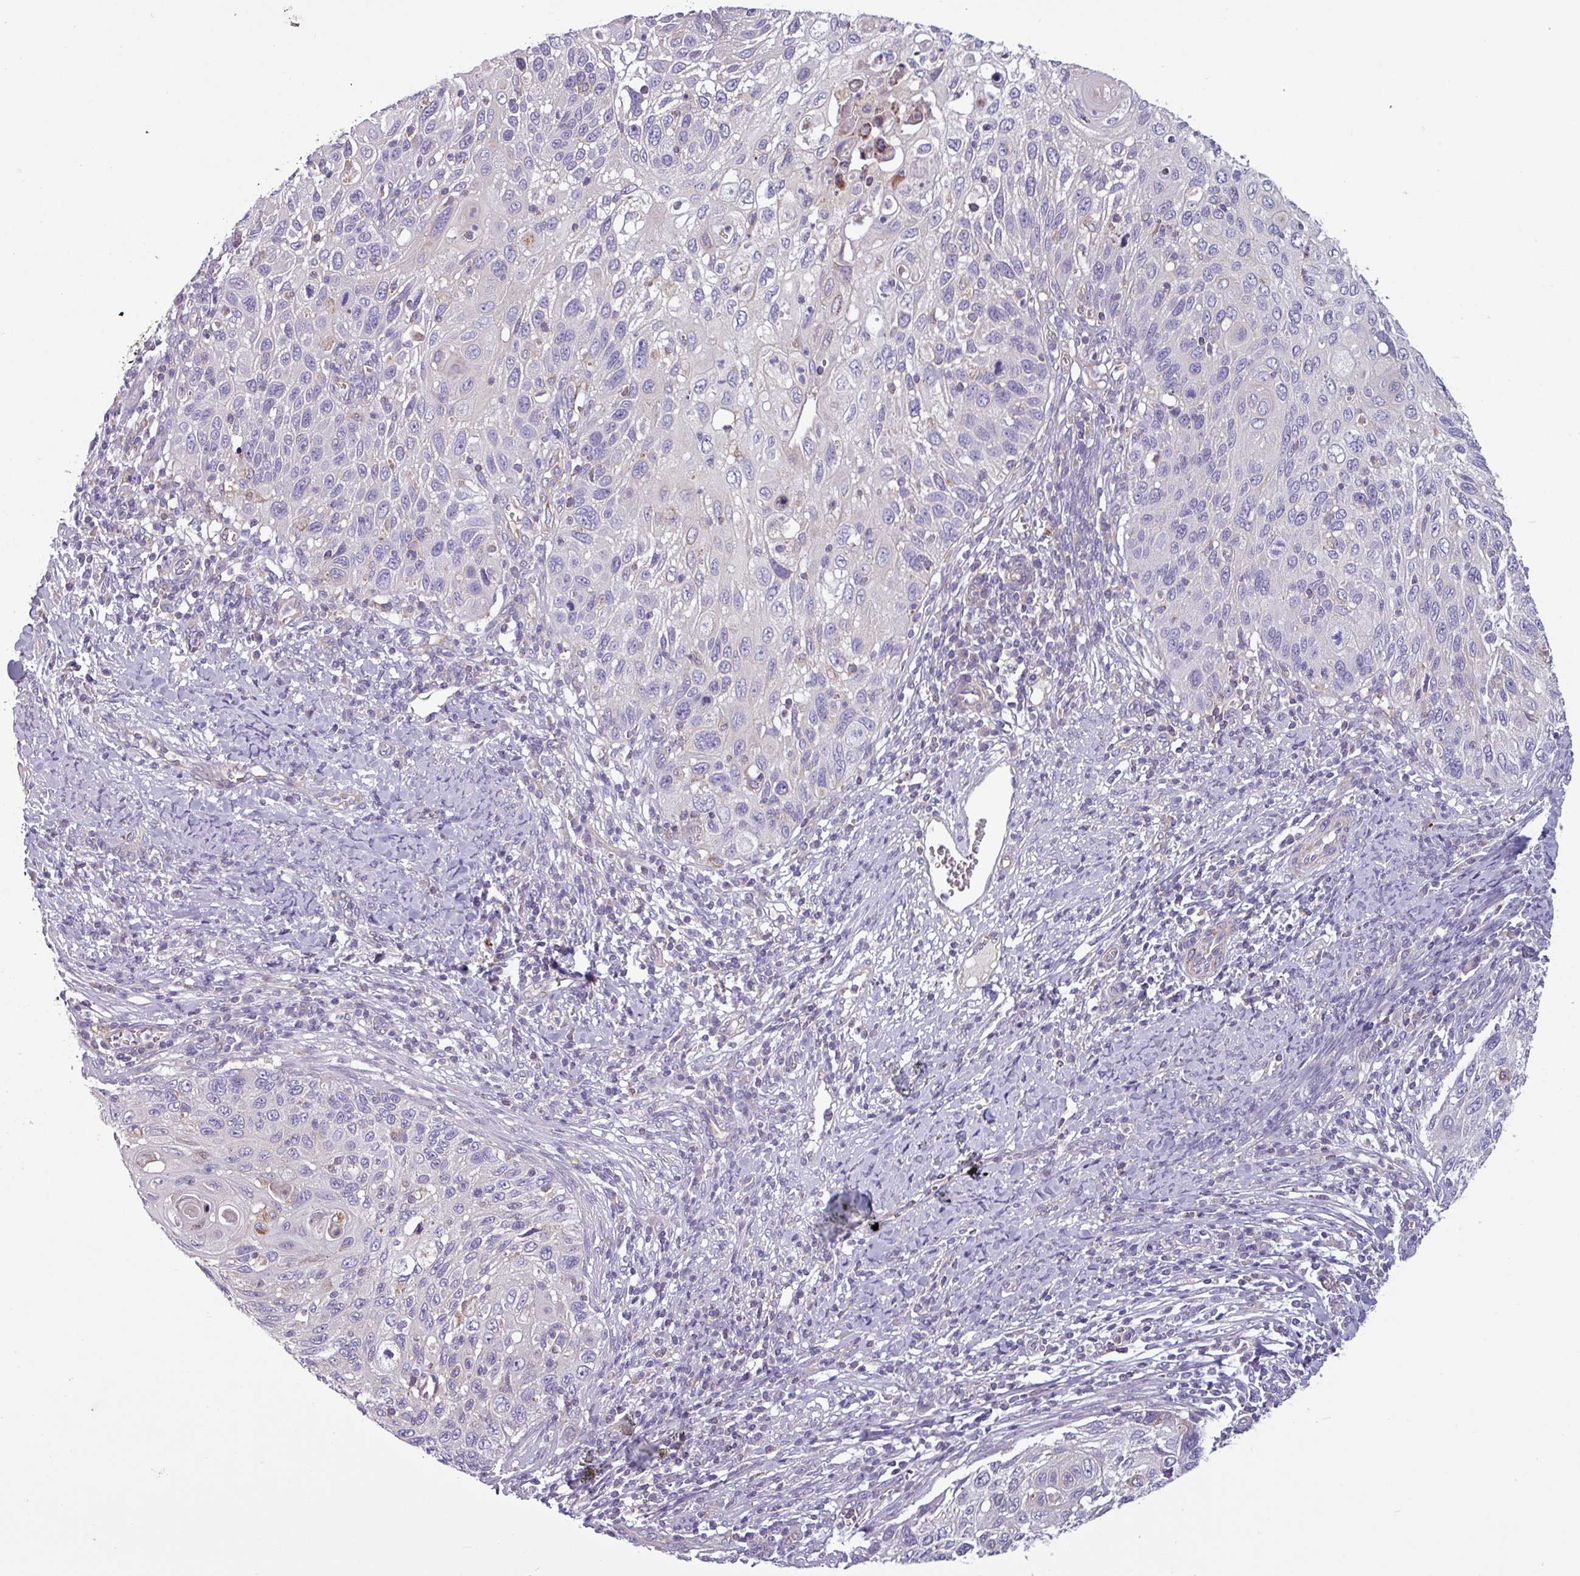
{"staining": {"intensity": "negative", "quantity": "none", "location": "none"}, "tissue": "cervical cancer", "cell_type": "Tumor cells", "image_type": "cancer", "snomed": [{"axis": "morphology", "description": "Squamous cell carcinoma, NOS"}, {"axis": "topography", "description": "Cervix"}], "caption": "An image of cervical squamous cell carcinoma stained for a protein demonstrates no brown staining in tumor cells.", "gene": "CAMK1", "patient": {"sex": "female", "age": 70}}